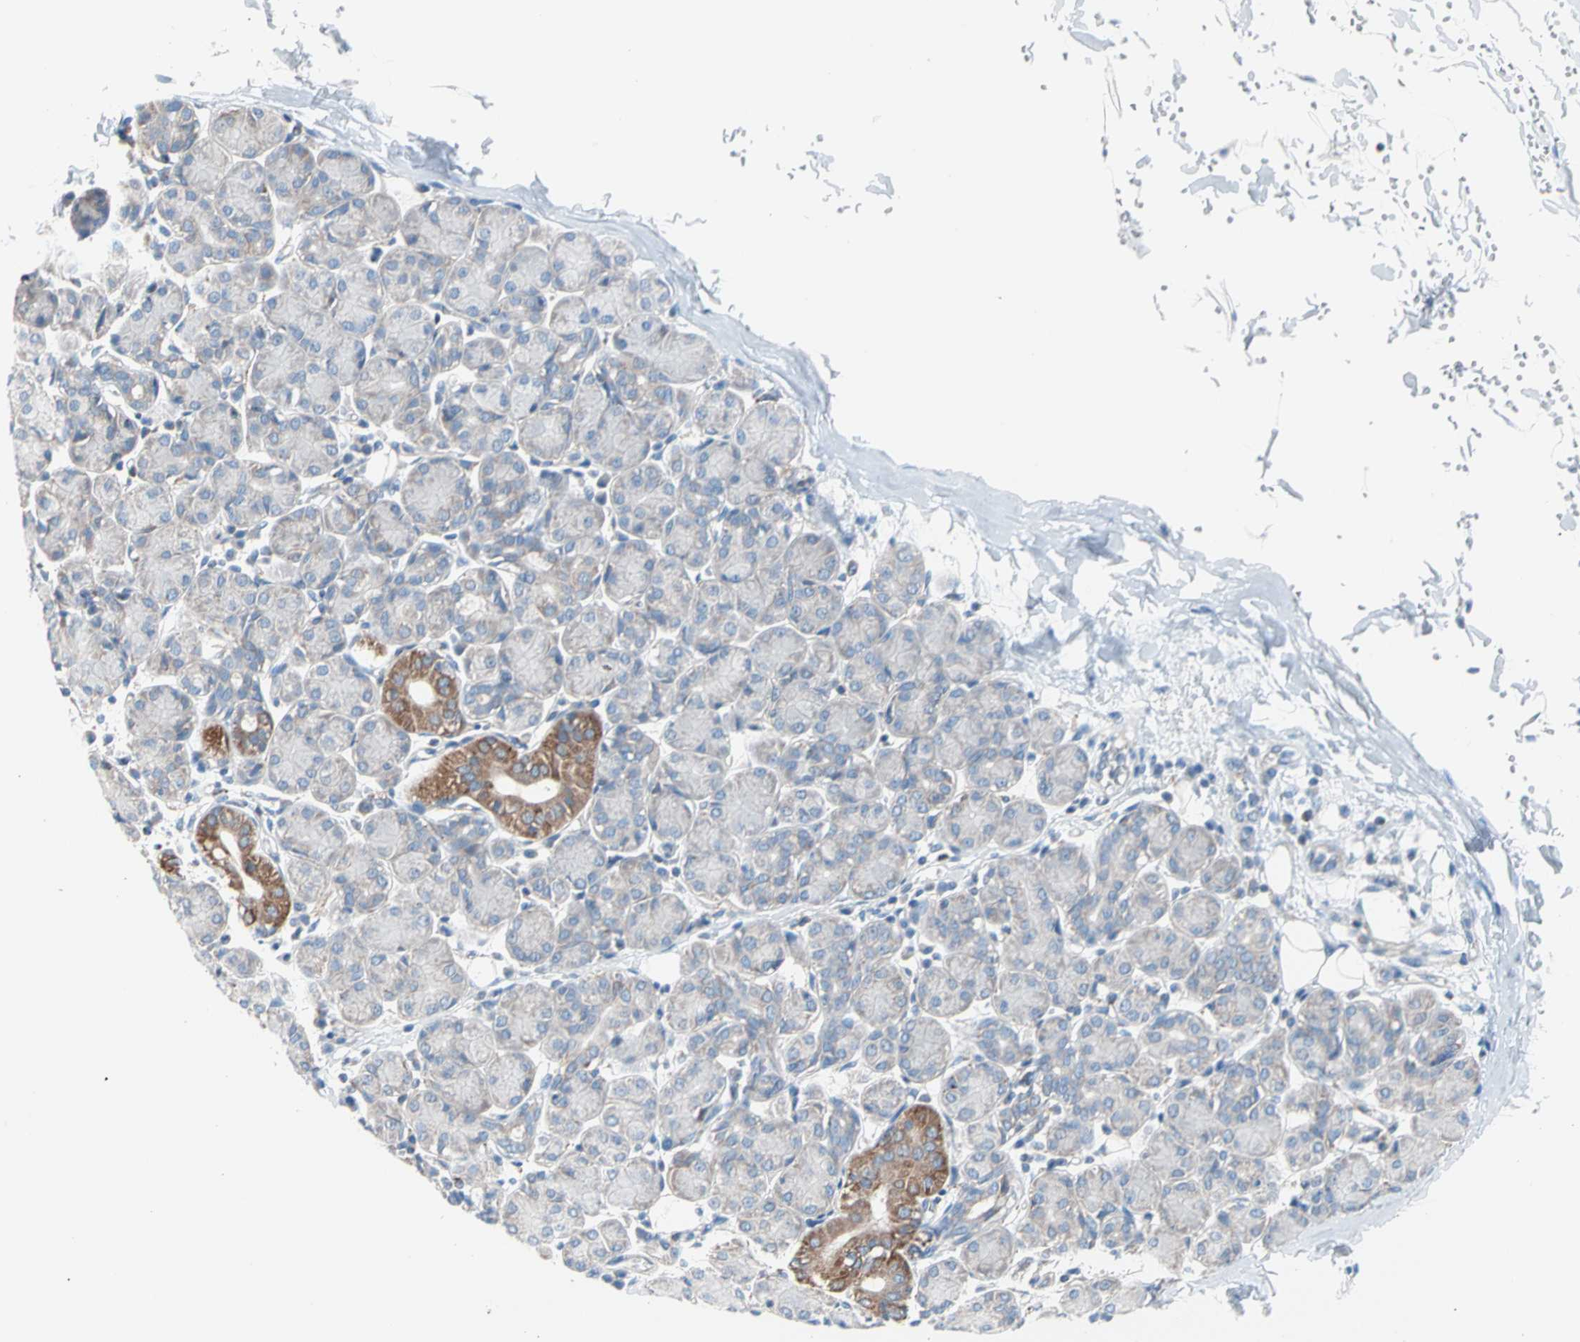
{"staining": {"intensity": "strong", "quantity": "<25%", "location": "cytoplasmic/membranous"}, "tissue": "salivary gland", "cell_type": "Glandular cells", "image_type": "normal", "snomed": [{"axis": "morphology", "description": "Normal tissue, NOS"}, {"axis": "morphology", "description": "Inflammation, NOS"}, {"axis": "topography", "description": "Lymph node"}, {"axis": "topography", "description": "Salivary gland"}], "caption": "High-magnification brightfield microscopy of unremarkable salivary gland stained with DAB (3,3'-diaminobenzidine) (brown) and counterstained with hematoxylin (blue). glandular cells exhibit strong cytoplasmic/membranous expression is appreciated in about<25% of cells.", "gene": "HK1", "patient": {"sex": "male", "age": 3}}